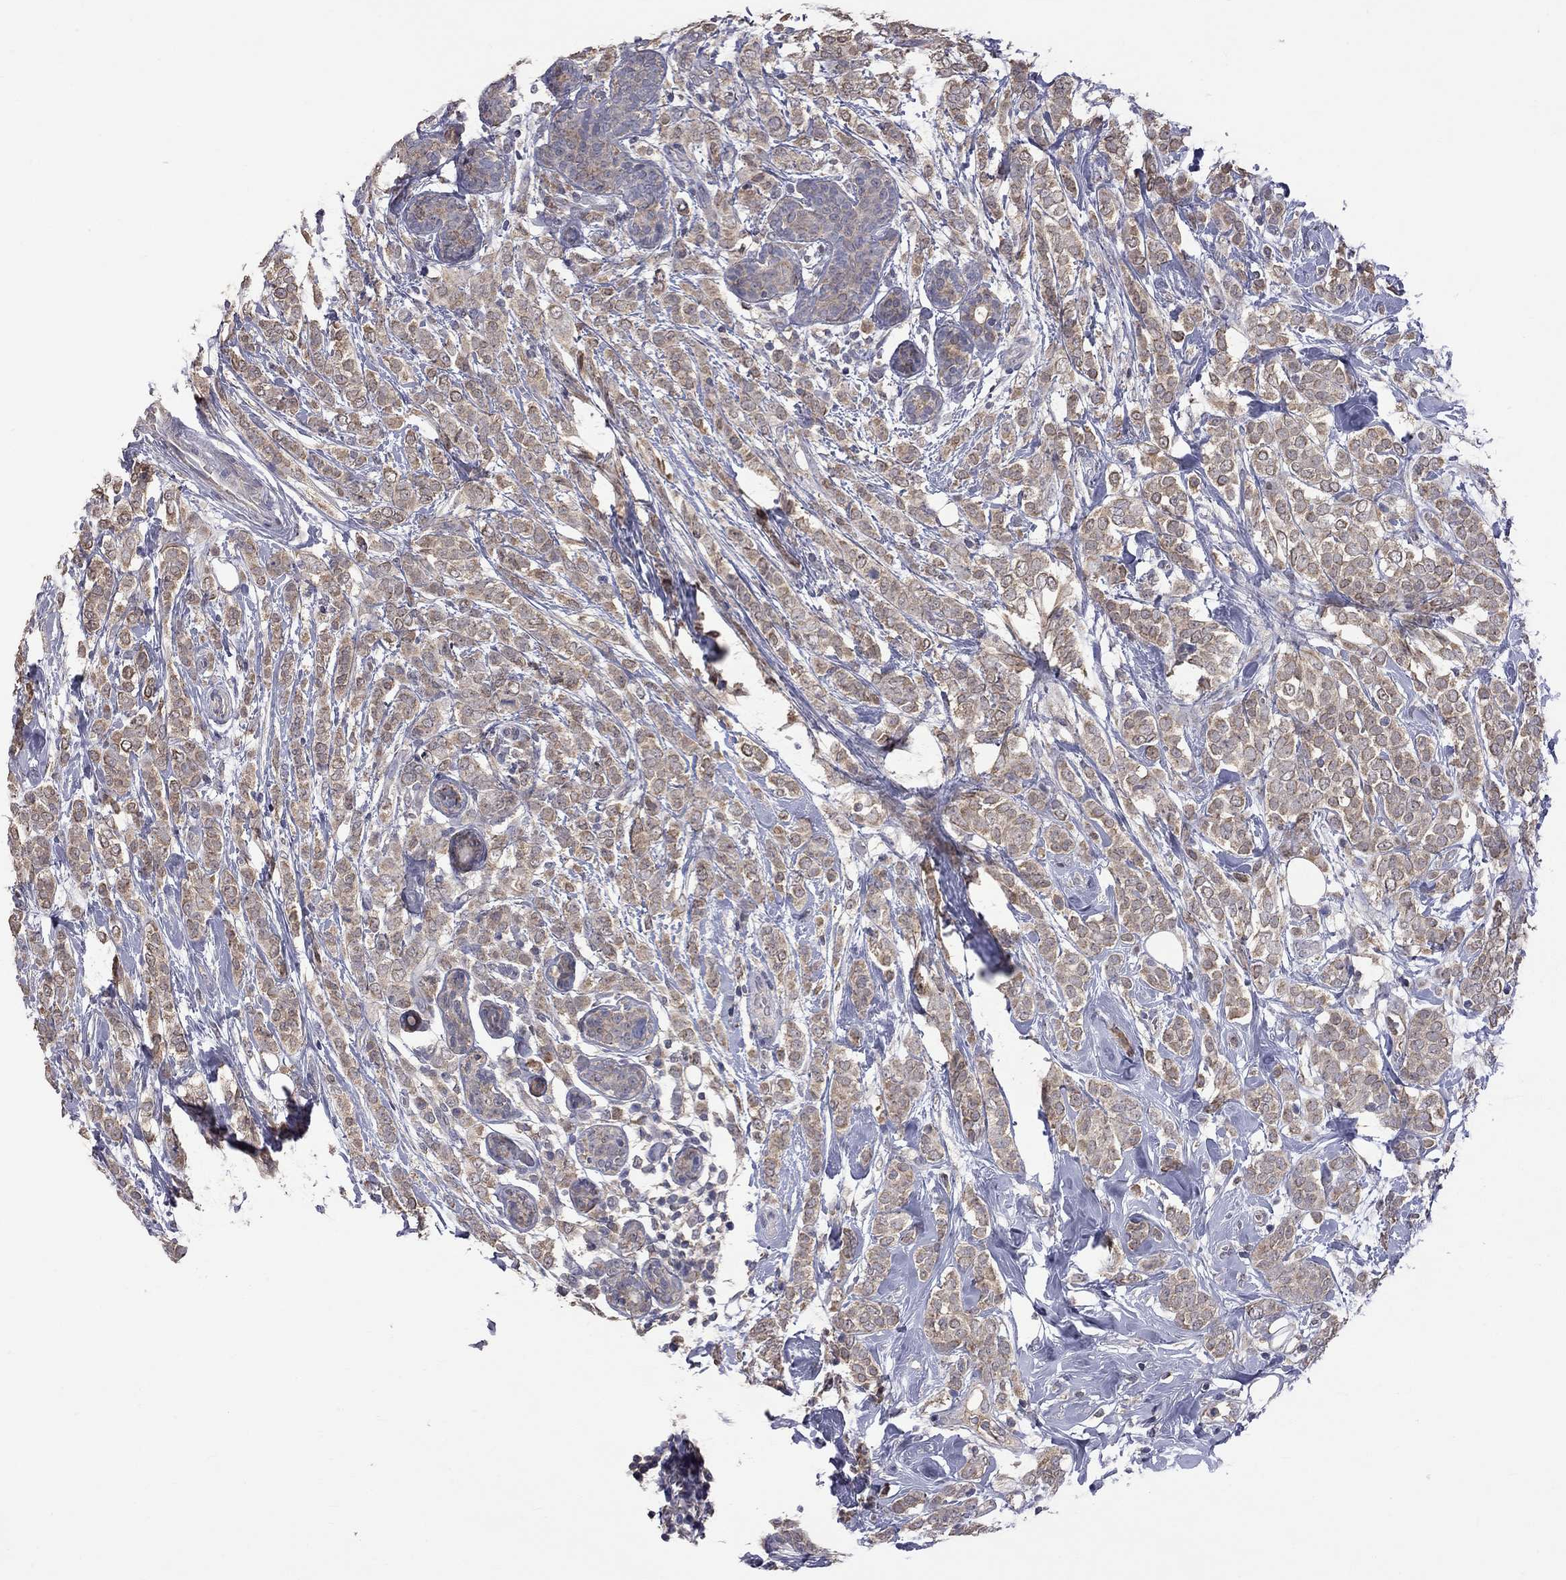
{"staining": {"intensity": "moderate", "quantity": ">75%", "location": "cytoplasmic/membranous"}, "tissue": "breast cancer", "cell_type": "Tumor cells", "image_type": "cancer", "snomed": [{"axis": "morphology", "description": "Lobular carcinoma"}, {"axis": "topography", "description": "Breast"}], "caption": "The photomicrograph displays staining of lobular carcinoma (breast), revealing moderate cytoplasmic/membranous protein staining (brown color) within tumor cells. The protein of interest is shown in brown color, while the nuclei are stained blue.", "gene": "HTR6", "patient": {"sex": "female", "age": 49}}